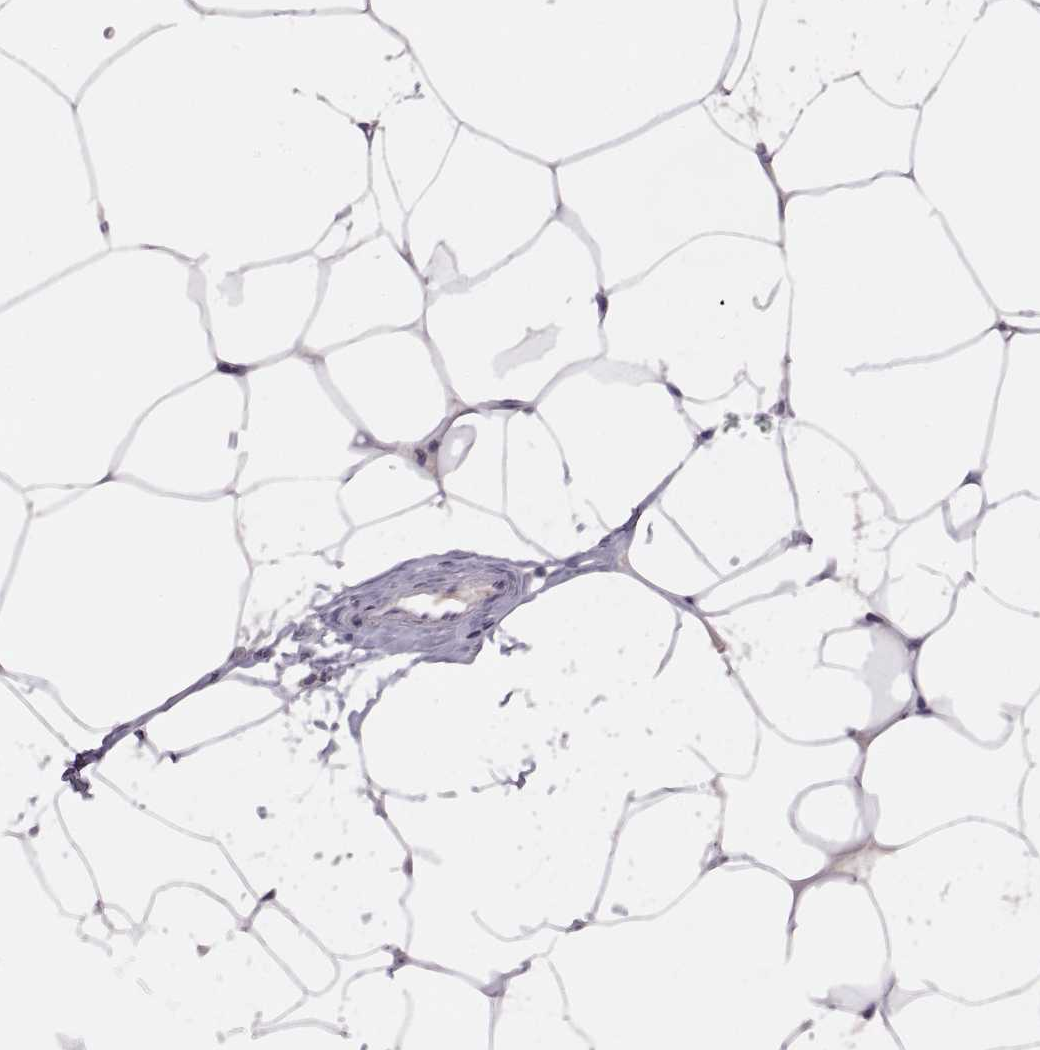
{"staining": {"intensity": "negative", "quantity": "none", "location": "none"}, "tissue": "breast", "cell_type": "Adipocytes", "image_type": "normal", "snomed": [{"axis": "morphology", "description": "Normal tissue, NOS"}, {"axis": "topography", "description": "Breast"}], "caption": "Adipocytes show no significant staining in normal breast. (DAB (3,3'-diaminobenzidine) immunohistochemistry with hematoxylin counter stain).", "gene": "NEK2", "patient": {"sex": "female", "age": 32}}